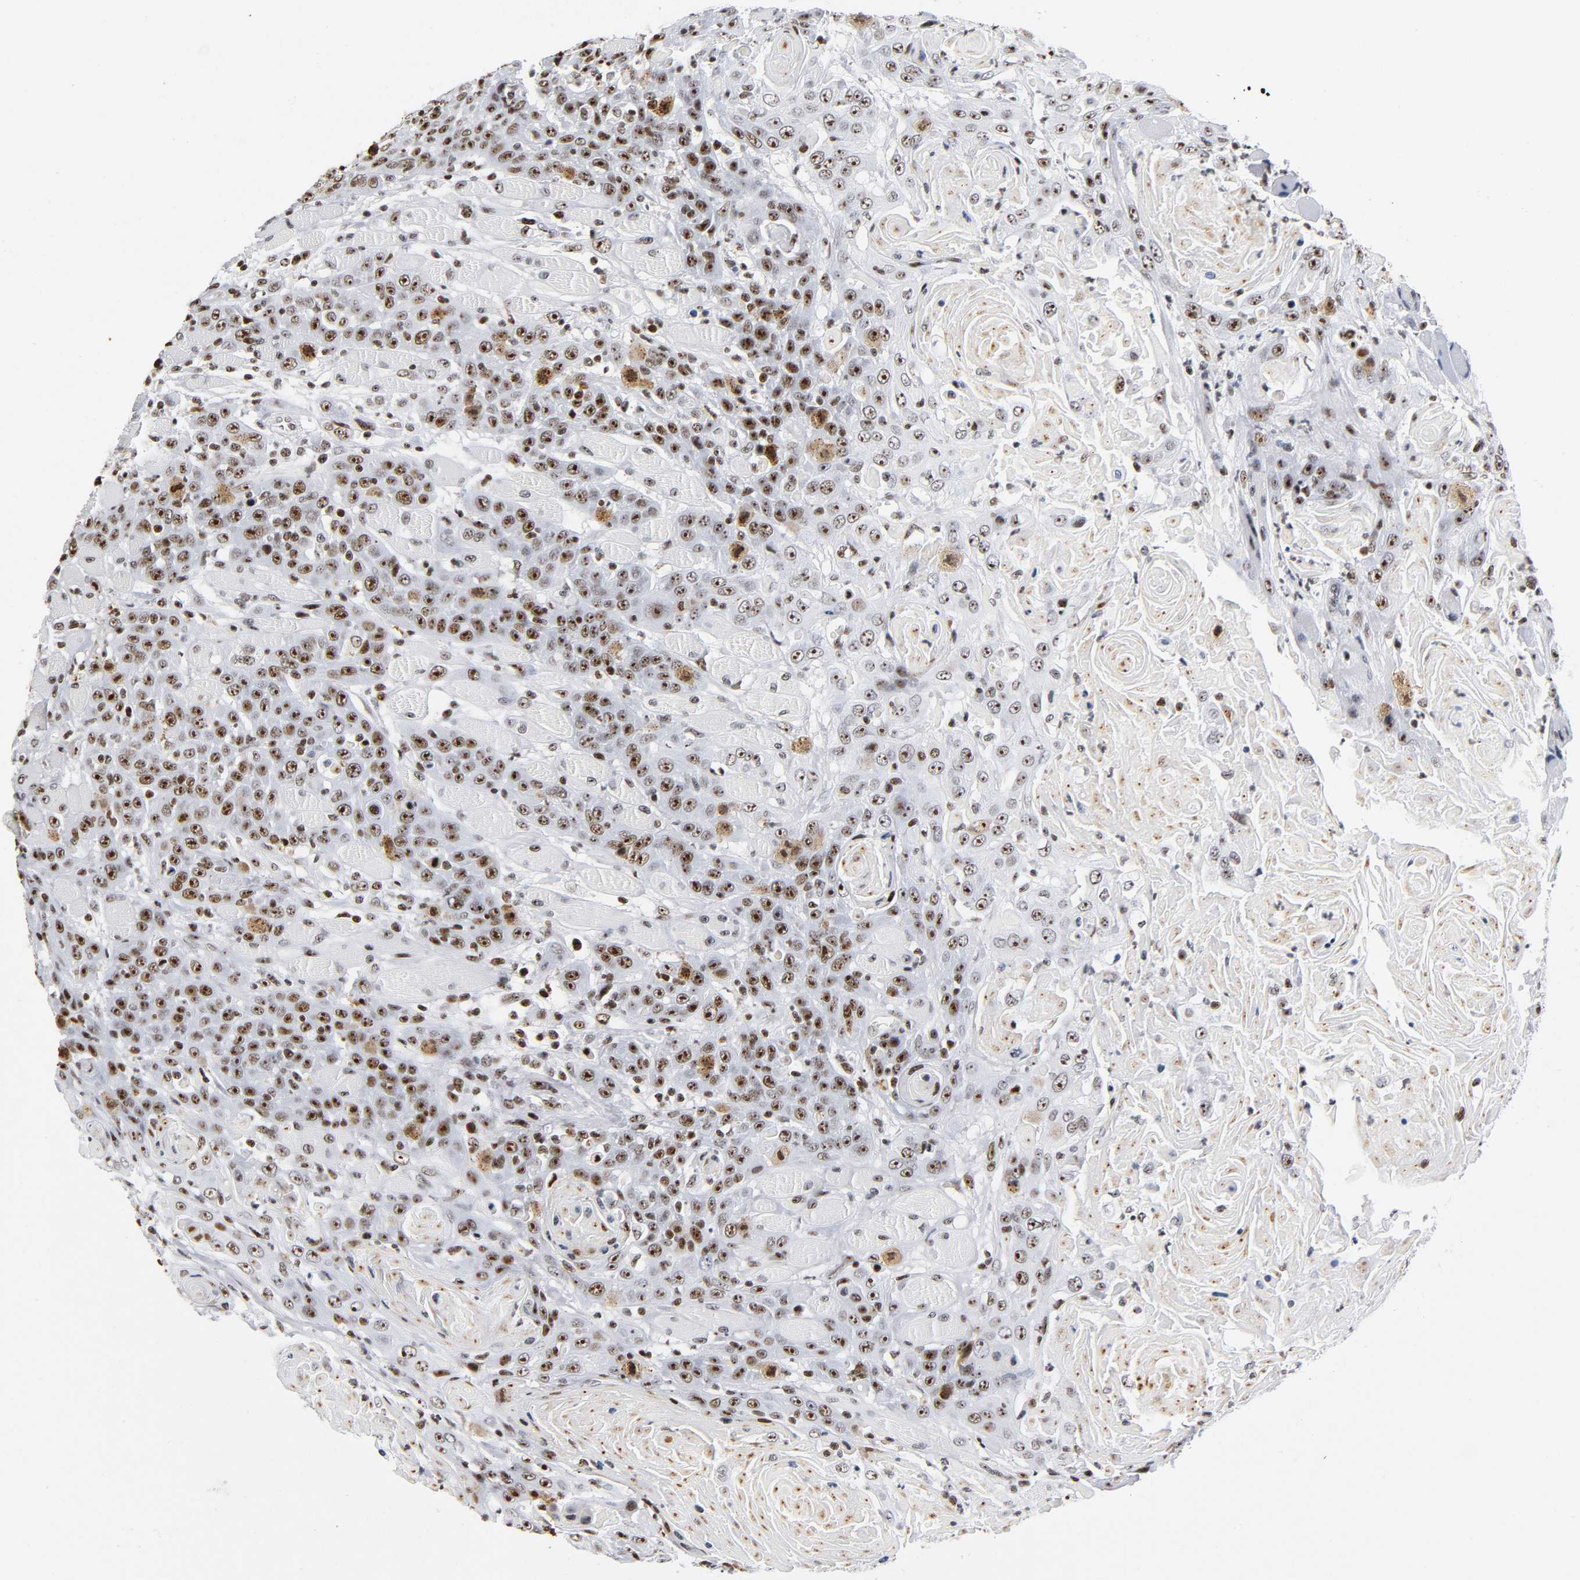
{"staining": {"intensity": "strong", "quantity": ">75%", "location": "nuclear"}, "tissue": "head and neck cancer", "cell_type": "Tumor cells", "image_type": "cancer", "snomed": [{"axis": "morphology", "description": "Squamous cell carcinoma, NOS"}, {"axis": "topography", "description": "Head-Neck"}], "caption": "This photomicrograph demonstrates IHC staining of human head and neck squamous cell carcinoma, with high strong nuclear expression in about >75% of tumor cells.", "gene": "UBTF", "patient": {"sex": "female", "age": 84}}